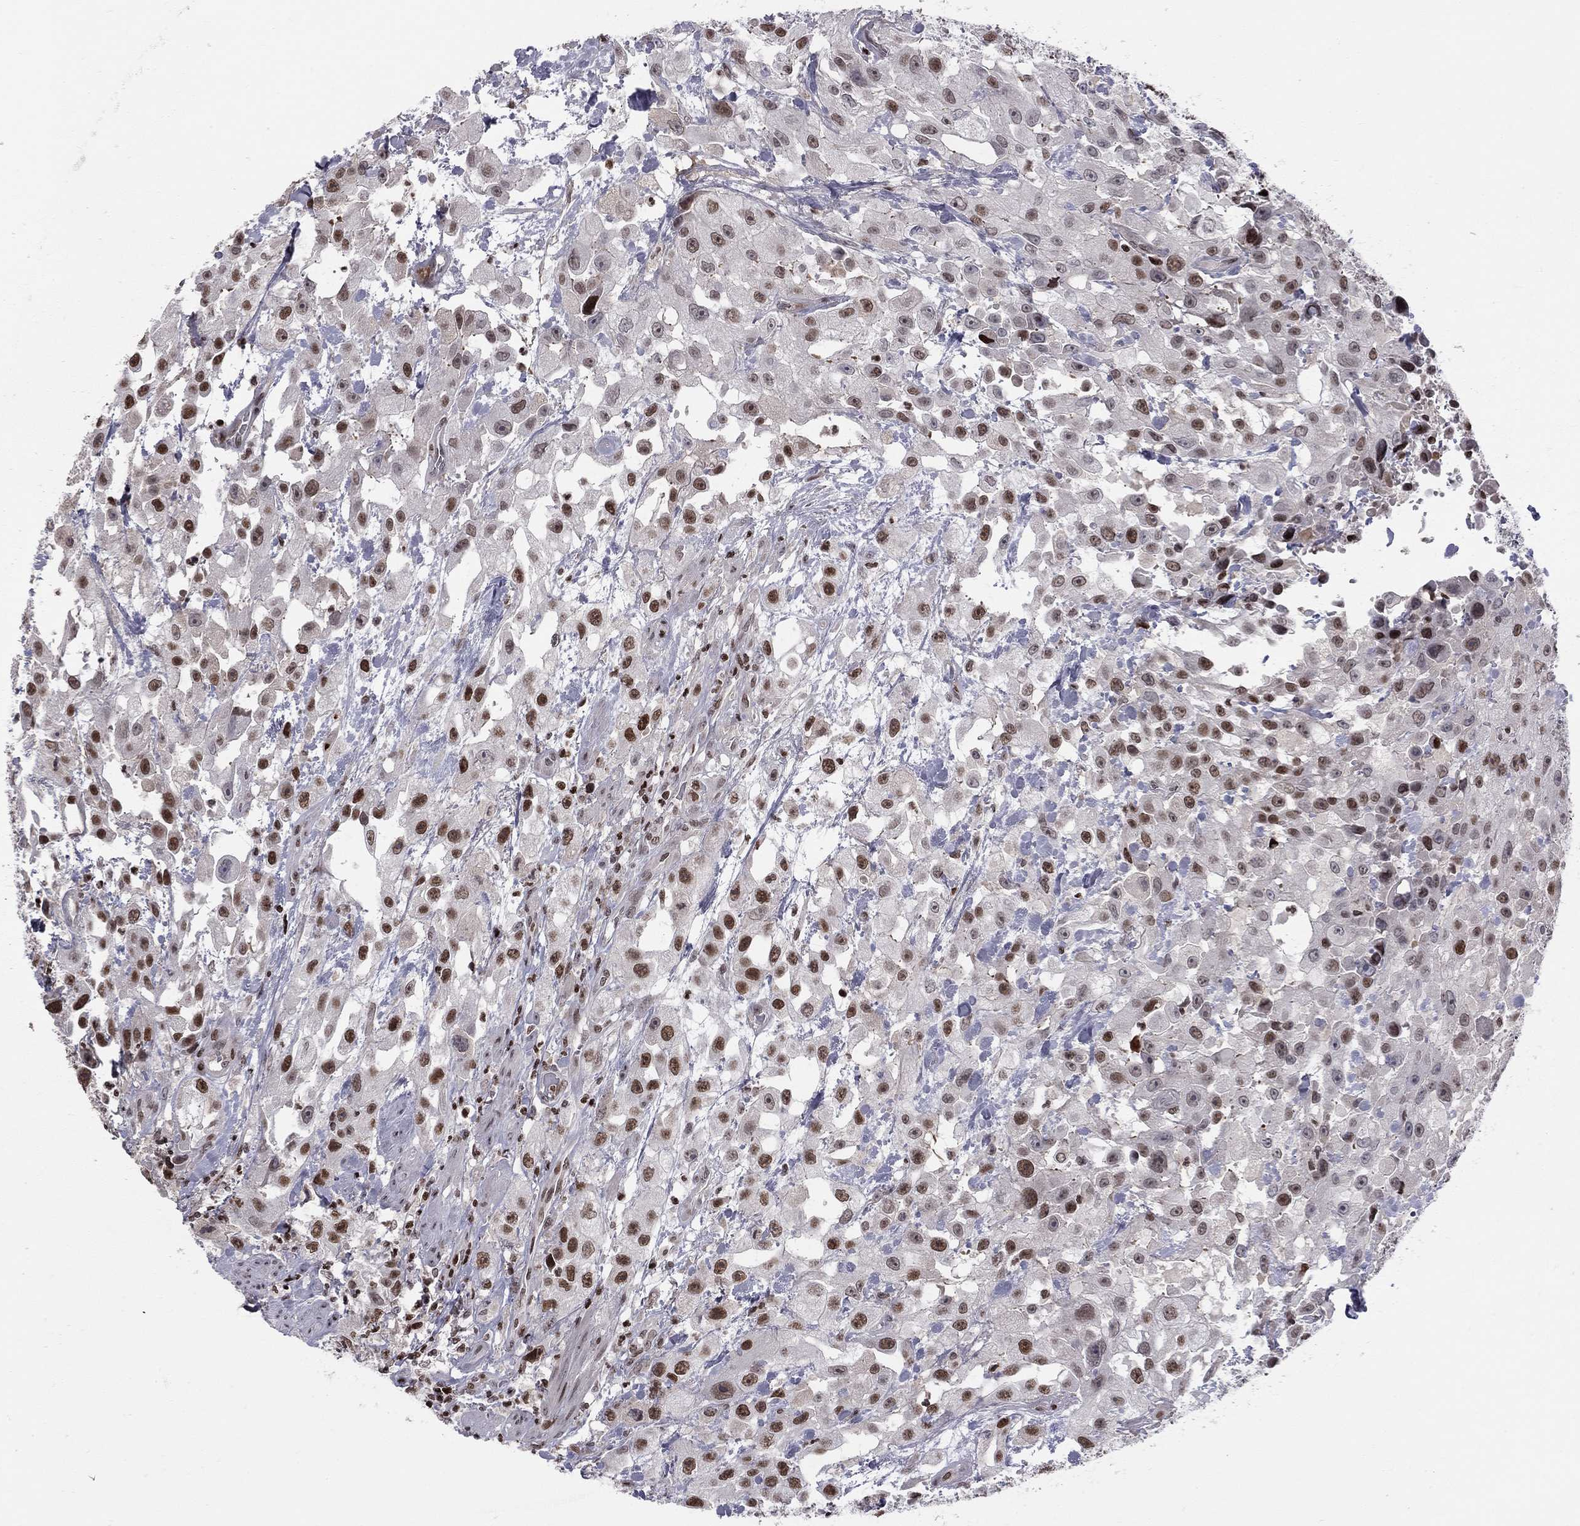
{"staining": {"intensity": "strong", "quantity": ">75%", "location": "nuclear"}, "tissue": "urothelial cancer", "cell_type": "Tumor cells", "image_type": "cancer", "snomed": [{"axis": "morphology", "description": "Urothelial carcinoma, High grade"}, {"axis": "topography", "description": "Urinary bladder"}], "caption": "High-power microscopy captured an IHC image of urothelial cancer, revealing strong nuclear positivity in approximately >75% of tumor cells.", "gene": "RNASEH2C", "patient": {"sex": "male", "age": 79}}